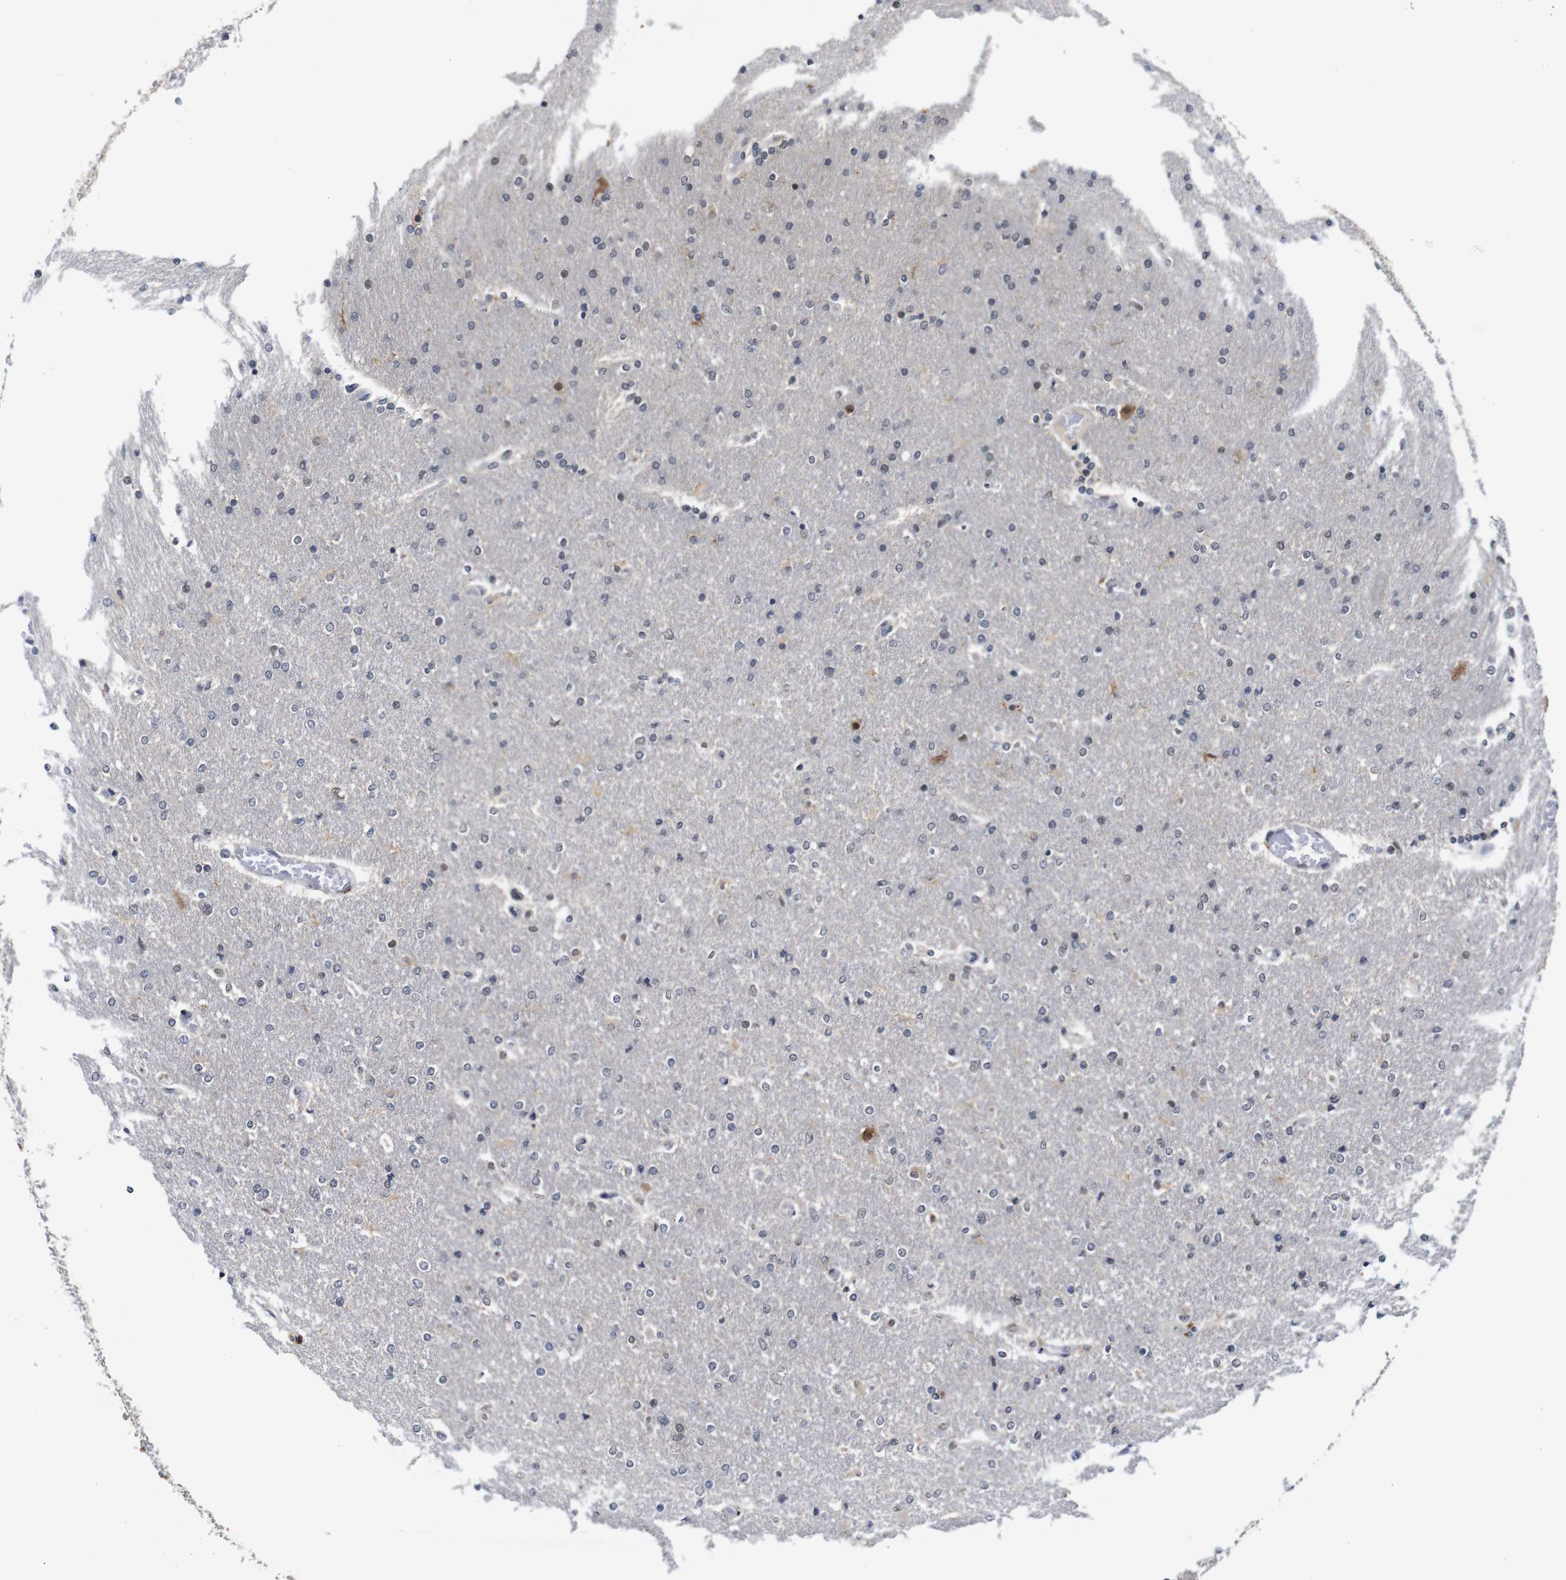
{"staining": {"intensity": "negative", "quantity": "none", "location": "none"}, "tissue": "glioma", "cell_type": "Tumor cells", "image_type": "cancer", "snomed": [{"axis": "morphology", "description": "Glioma, malignant, High grade"}, {"axis": "topography", "description": "Cerebral cortex"}], "caption": "Tumor cells are negative for protein expression in human glioma.", "gene": "NTRK3", "patient": {"sex": "female", "age": 36}}